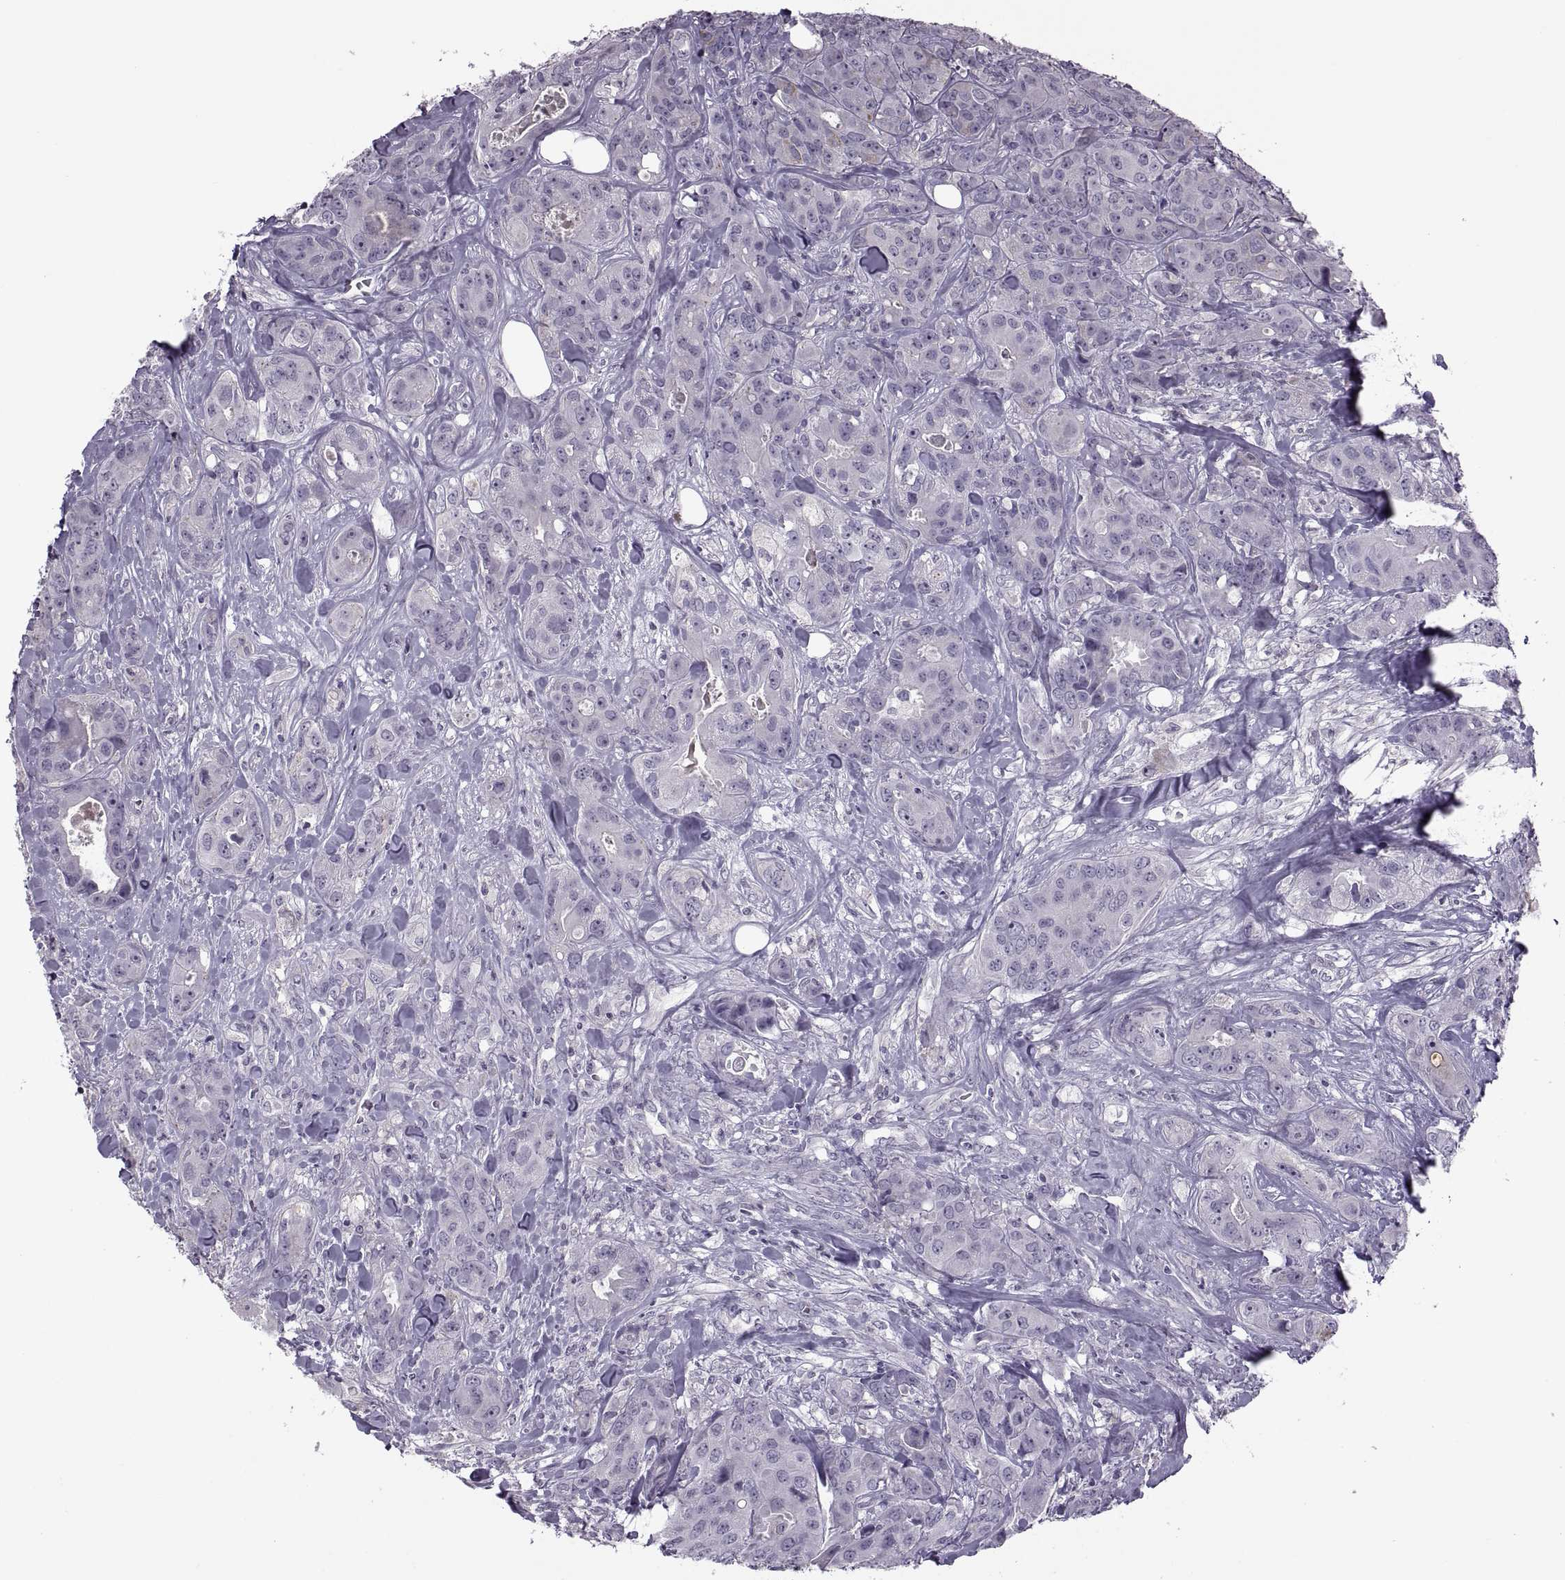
{"staining": {"intensity": "negative", "quantity": "none", "location": "none"}, "tissue": "breast cancer", "cell_type": "Tumor cells", "image_type": "cancer", "snomed": [{"axis": "morphology", "description": "Duct carcinoma"}, {"axis": "topography", "description": "Breast"}], "caption": "Tumor cells show no significant protein staining in breast cancer.", "gene": "RSPH6A", "patient": {"sex": "female", "age": 43}}